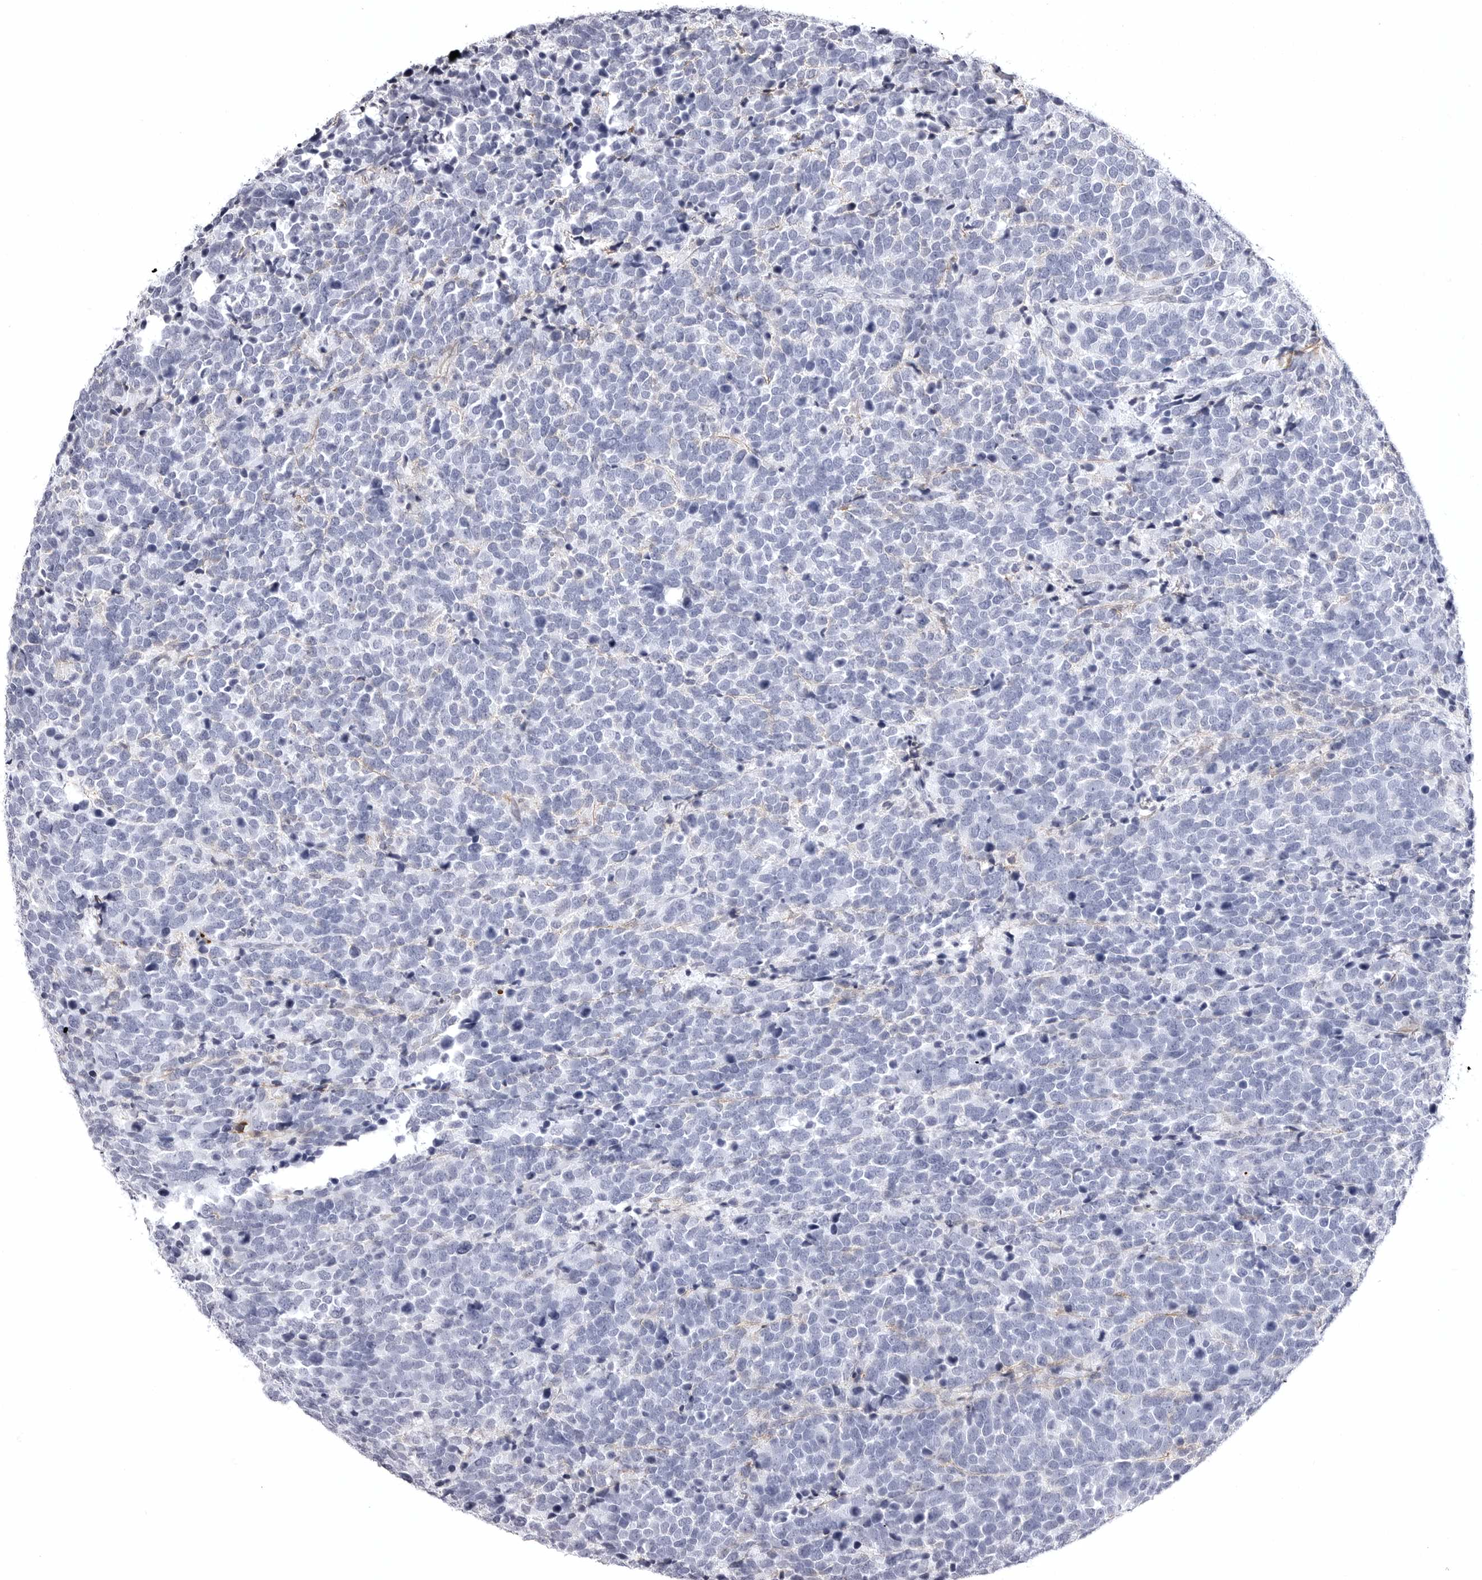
{"staining": {"intensity": "negative", "quantity": "none", "location": "none"}, "tissue": "urothelial cancer", "cell_type": "Tumor cells", "image_type": "cancer", "snomed": [{"axis": "morphology", "description": "Urothelial carcinoma, High grade"}, {"axis": "topography", "description": "Urinary bladder"}], "caption": "High-grade urothelial carcinoma was stained to show a protein in brown. There is no significant positivity in tumor cells.", "gene": "COL26A1", "patient": {"sex": "female", "age": 82}}